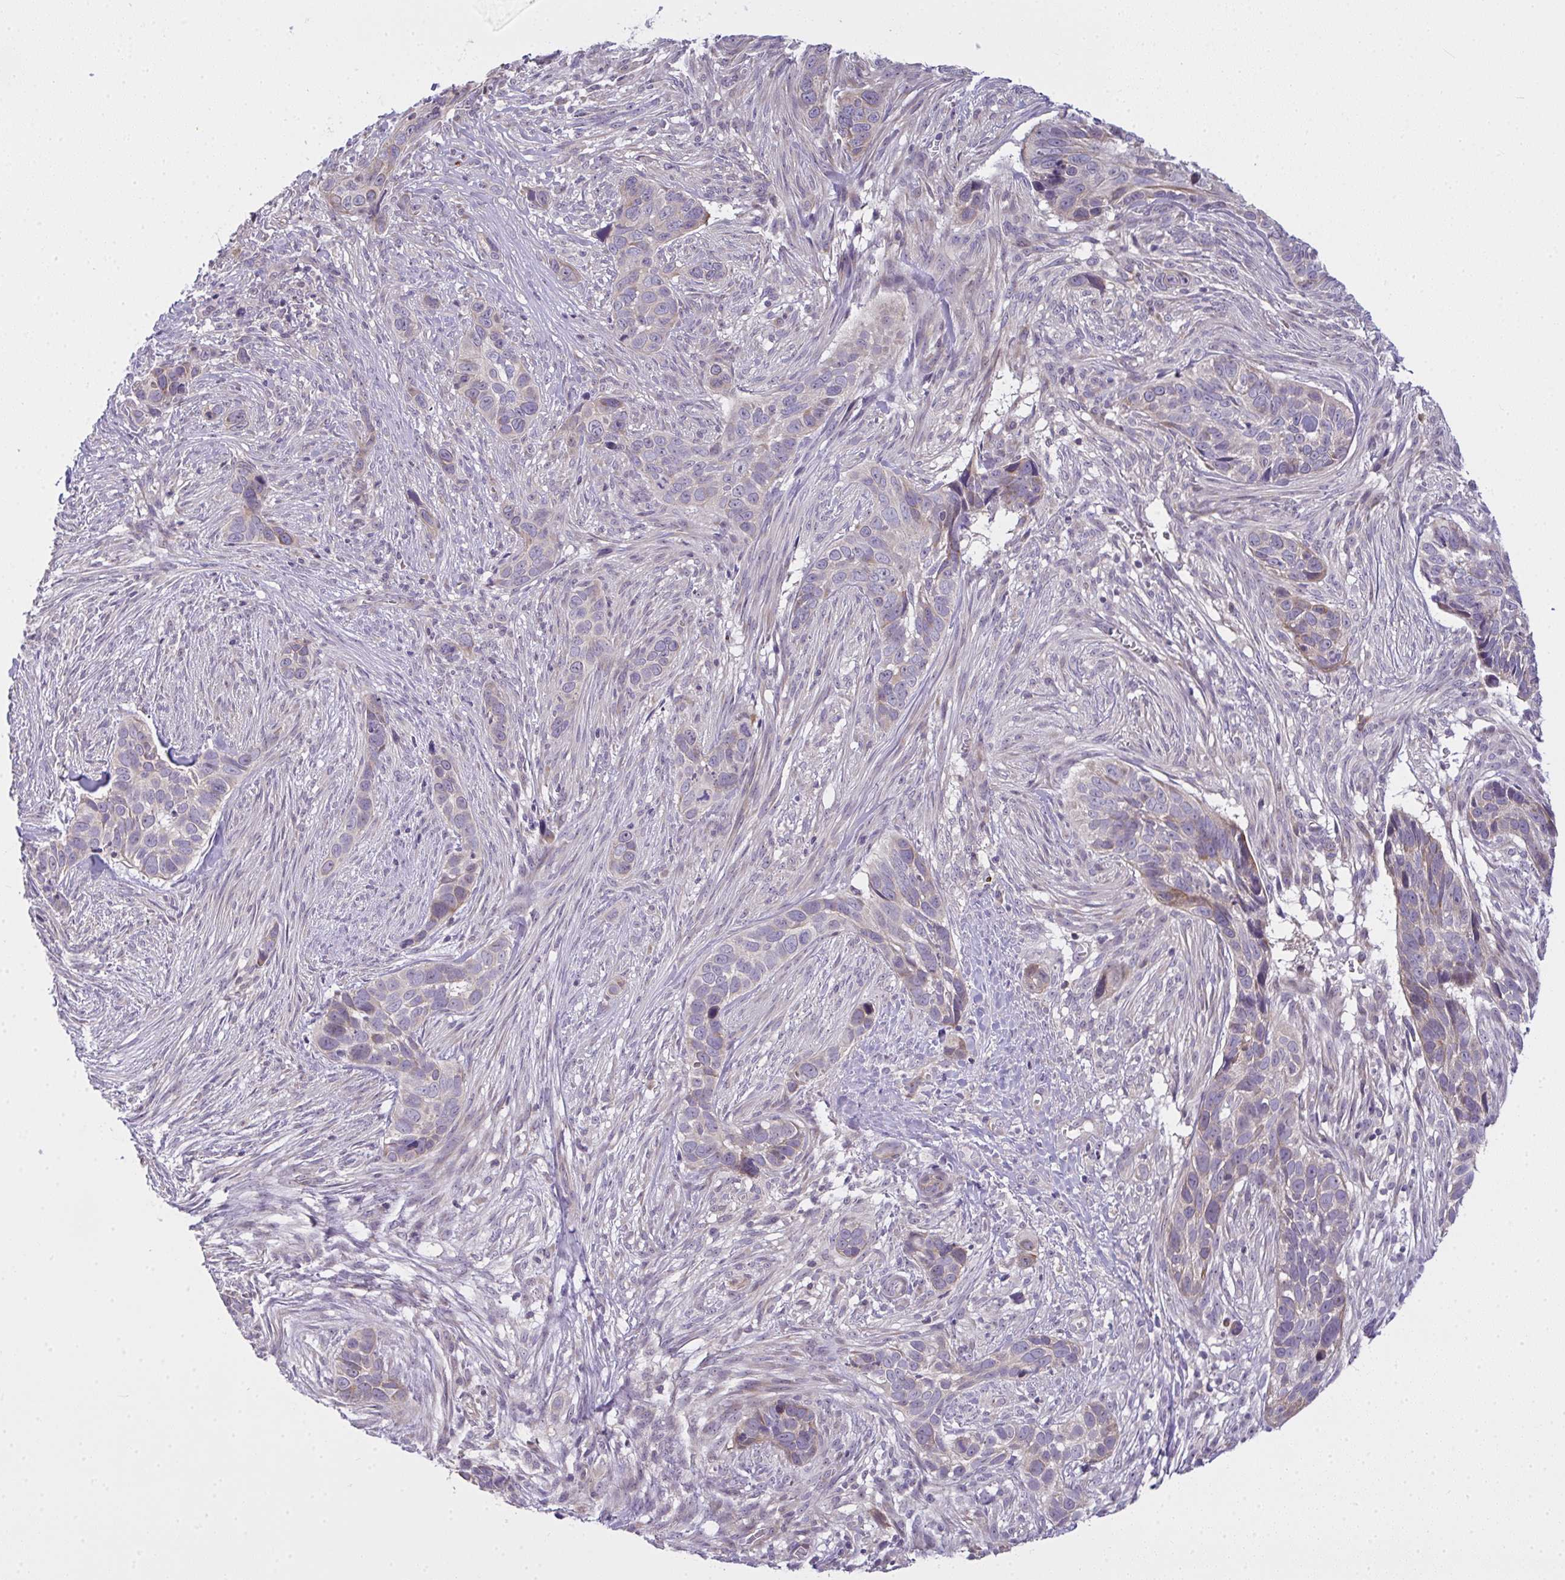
{"staining": {"intensity": "moderate", "quantity": "<25%", "location": "cytoplasmic/membranous"}, "tissue": "skin cancer", "cell_type": "Tumor cells", "image_type": "cancer", "snomed": [{"axis": "morphology", "description": "Basal cell carcinoma"}, {"axis": "topography", "description": "Skin"}], "caption": "Immunohistochemistry histopathology image of neoplastic tissue: skin basal cell carcinoma stained using immunohistochemistry (IHC) shows low levels of moderate protein expression localized specifically in the cytoplasmic/membranous of tumor cells, appearing as a cytoplasmic/membranous brown color.", "gene": "NT5C1A", "patient": {"sex": "female", "age": 82}}